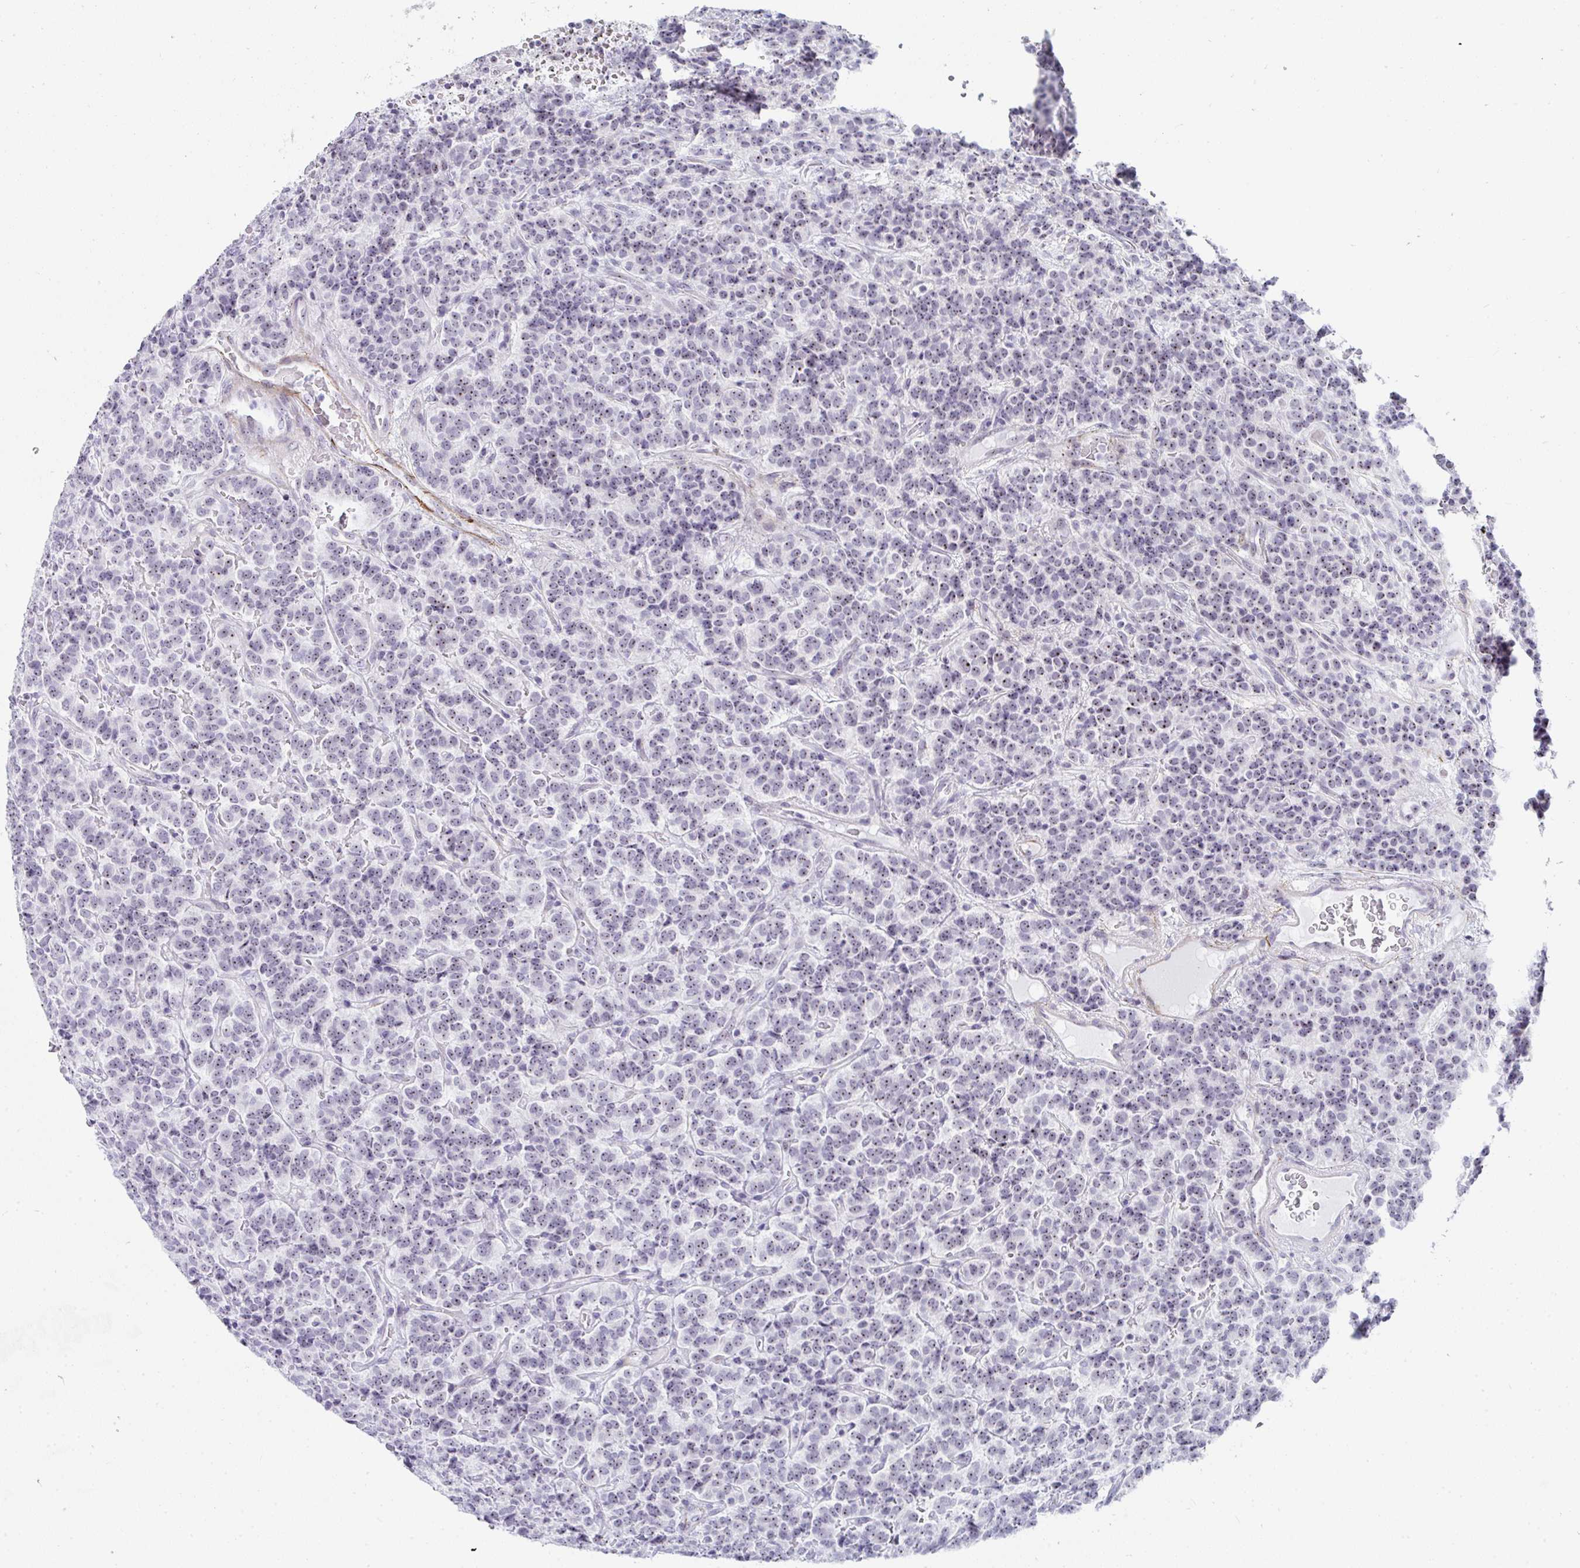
{"staining": {"intensity": "moderate", "quantity": ">75%", "location": "nuclear"}, "tissue": "carcinoid", "cell_type": "Tumor cells", "image_type": "cancer", "snomed": [{"axis": "morphology", "description": "Carcinoid, malignant, NOS"}, {"axis": "topography", "description": "Pancreas"}], "caption": "Carcinoid was stained to show a protein in brown. There is medium levels of moderate nuclear staining in approximately >75% of tumor cells.", "gene": "NOP10", "patient": {"sex": "male", "age": 36}}